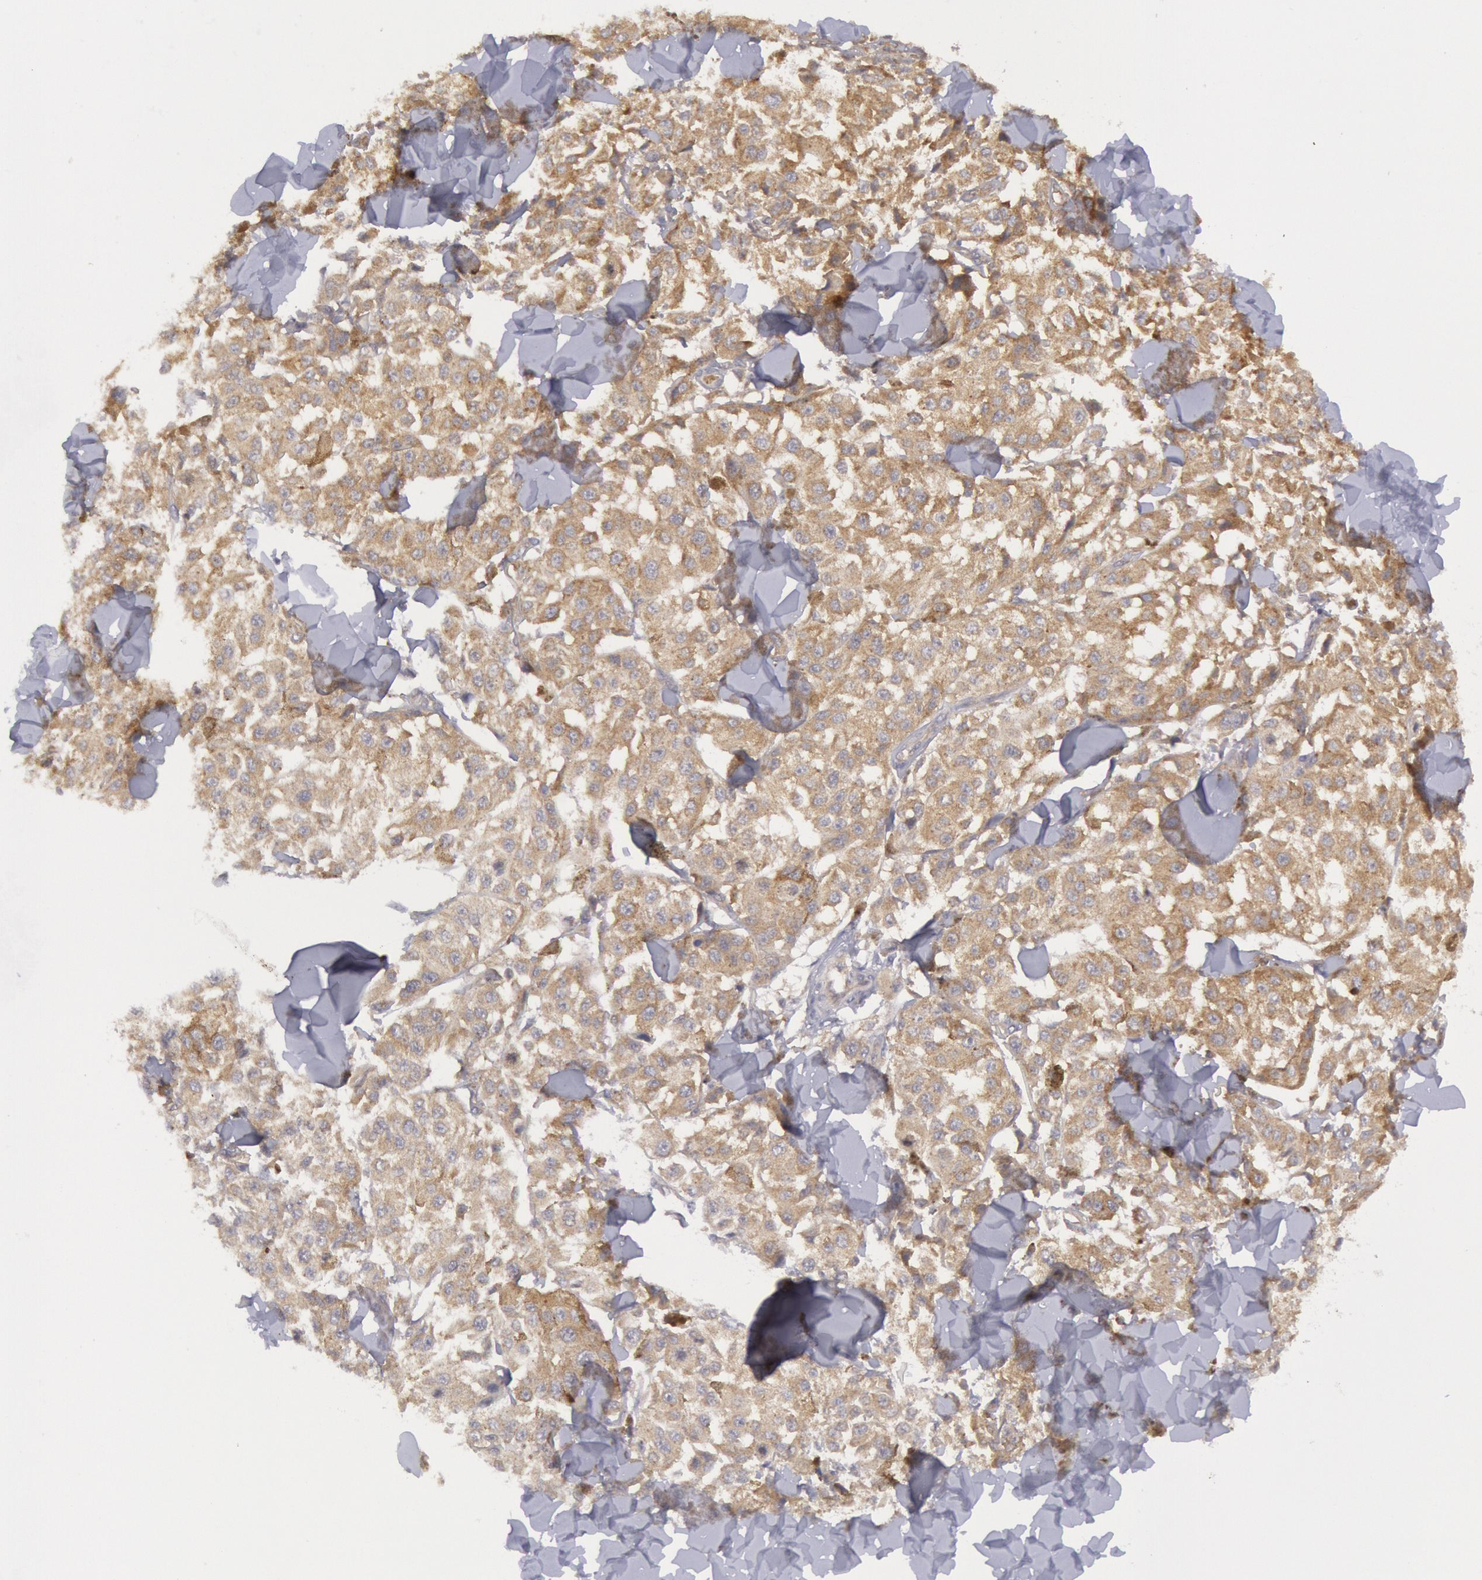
{"staining": {"intensity": "weak", "quantity": ">75%", "location": "cytoplasmic/membranous"}, "tissue": "melanoma", "cell_type": "Tumor cells", "image_type": "cancer", "snomed": [{"axis": "morphology", "description": "Malignant melanoma, NOS"}, {"axis": "topography", "description": "Skin"}], "caption": "DAB immunohistochemical staining of human melanoma exhibits weak cytoplasmic/membranous protein positivity in about >75% of tumor cells. (IHC, brightfield microscopy, high magnification).", "gene": "IKBKB", "patient": {"sex": "female", "age": 64}}